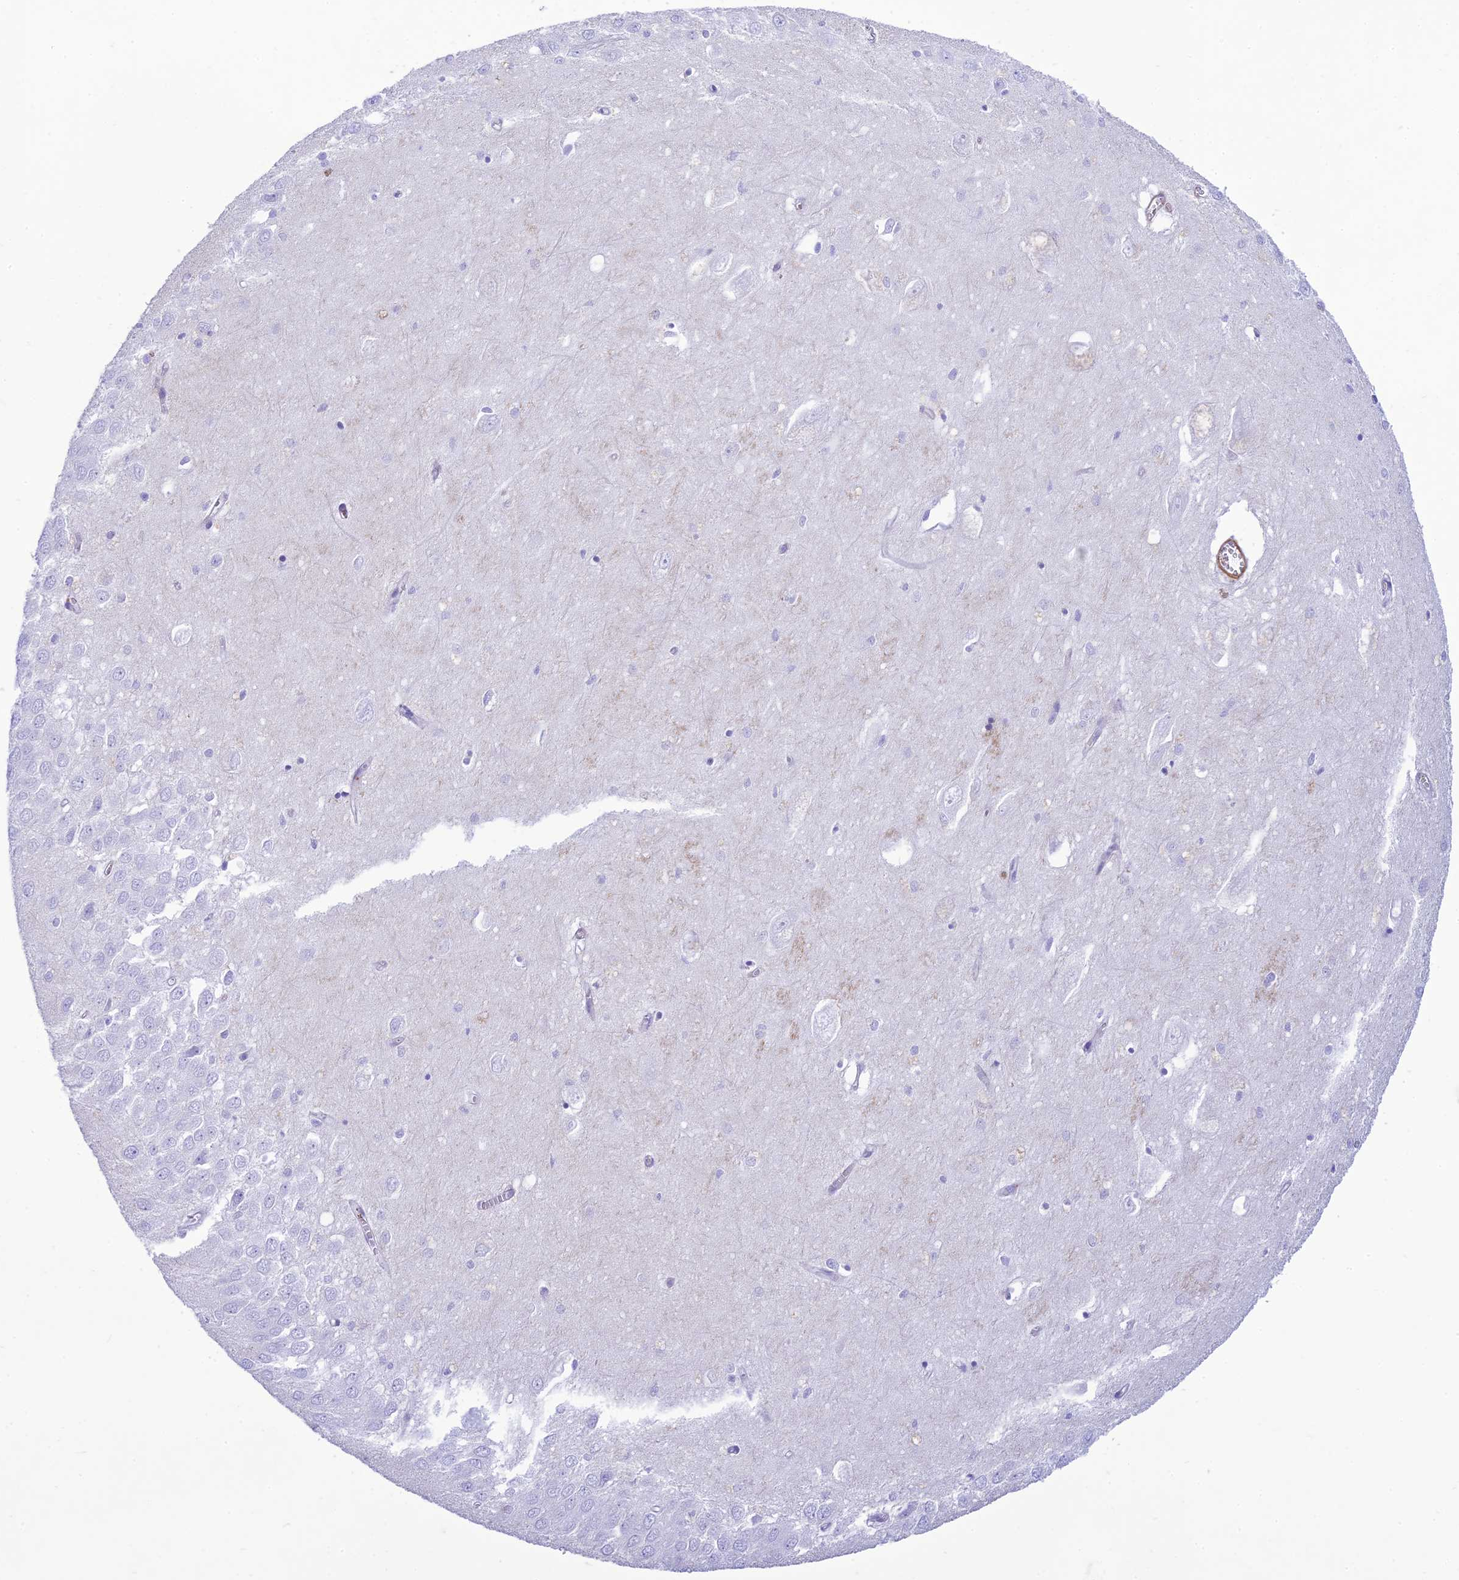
{"staining": {"intensity": "negative", "quantity": "none", "location": "none"}, "tissue": "hippocampus", "cell_type": "Glial cells", "image_type": "normal", "snomed": [{"axis": "morphology", "description": "Normal tissue, NOS"}, {"axis": "topography", "description": "Hippocampus"}], "caption": "The histopathology image demonstrates no staining of glial cells in benign hippocampus.", "gene": "FBXW4", "patient": {"sex": "female", "age": 64}}